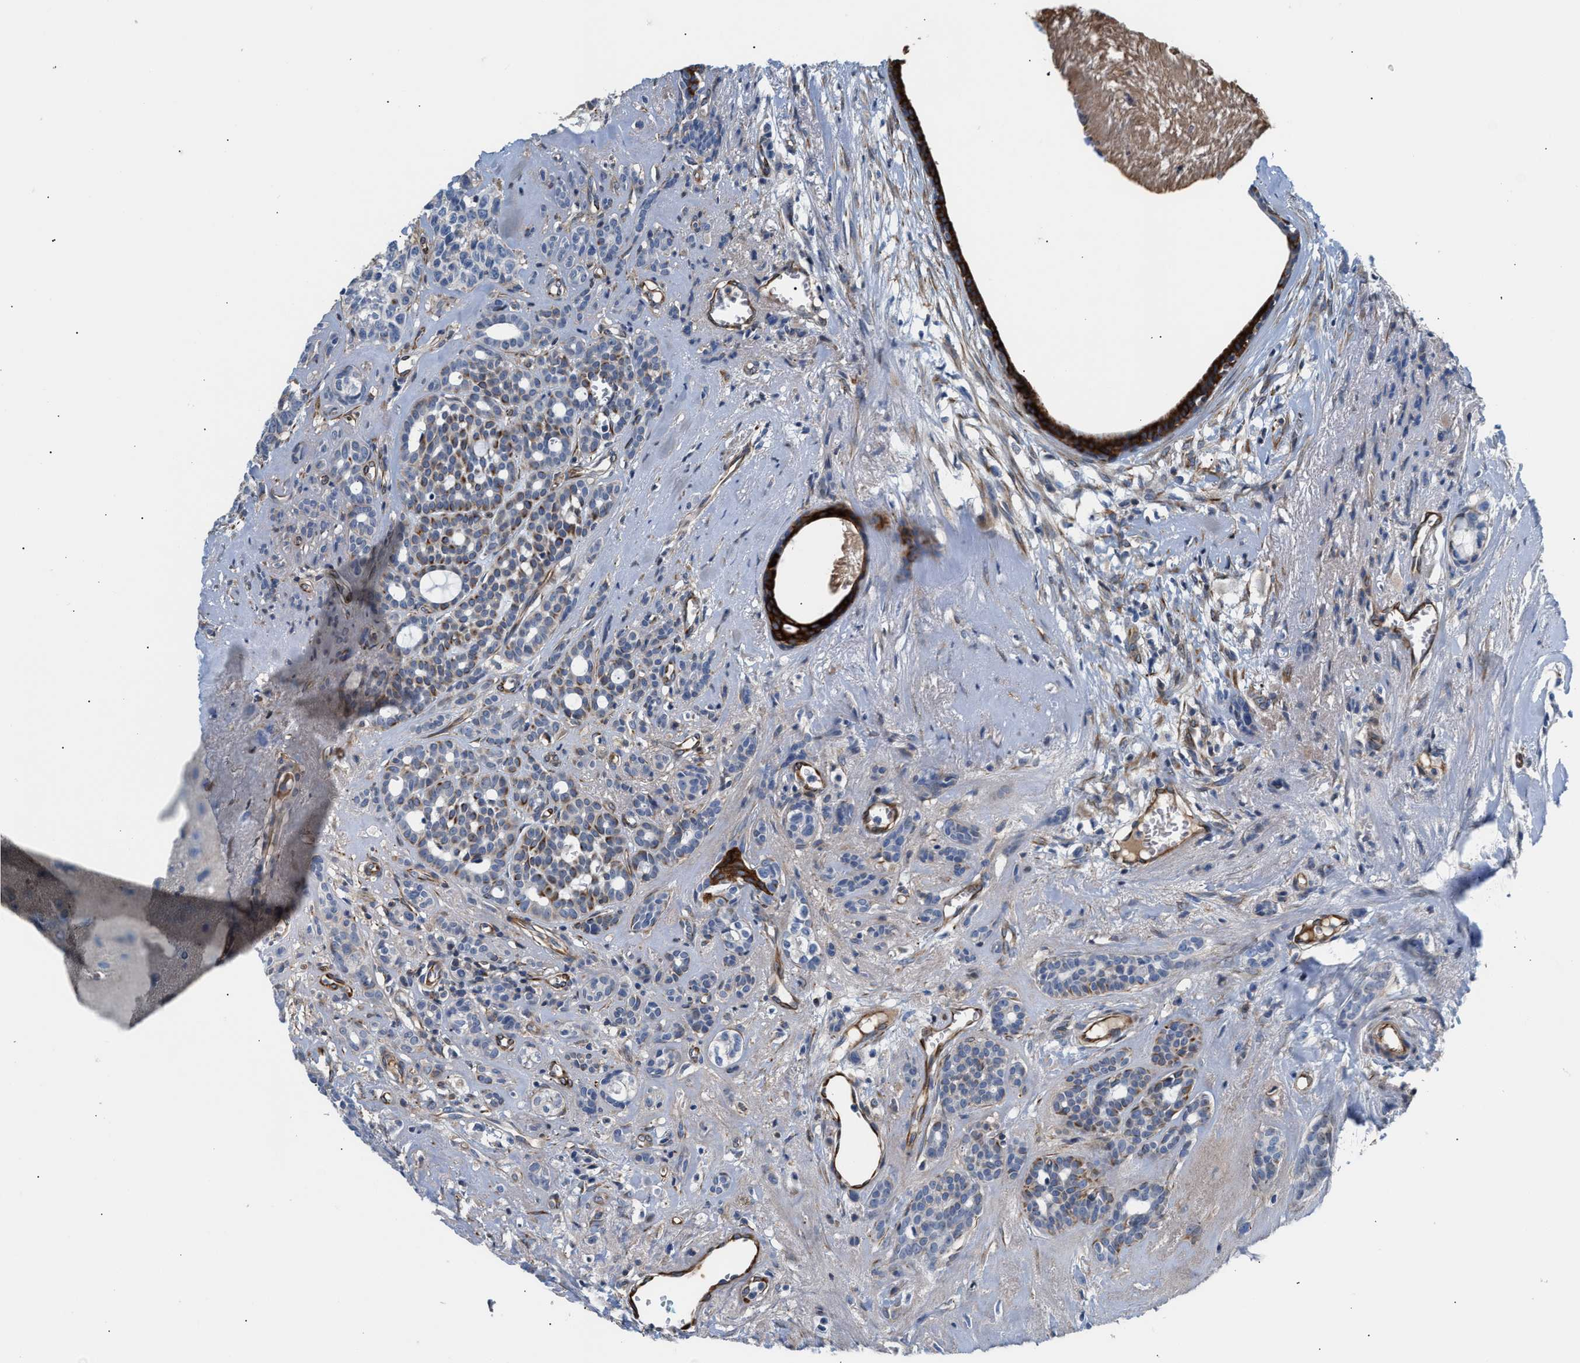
{"staining": {"intensity": "strong", "quantity": "25%-75%", "location": "cytoplasmic/membranous"}, "tissue": "head and neck cancer", "cell_type": "Tumor cells", "image_type": "cancer", "snomed": [{"axis": "morphology", "description": "Adenocarcinoma, NOS"}, {"axis": "topography", "description": "Salivary gland, NOS"}, {"axis": "topography", "description": "Head-Neck"}], "caption": "A brown stain labels strong cytoplasmic/membranous staining of a protein in human head and neck adenocarcinoma tumor cells. The protein is shown in brown color, while the nuclei are stained blue.", "gene": "TFPI", "patient": {"sex": "female", "age": 76}}